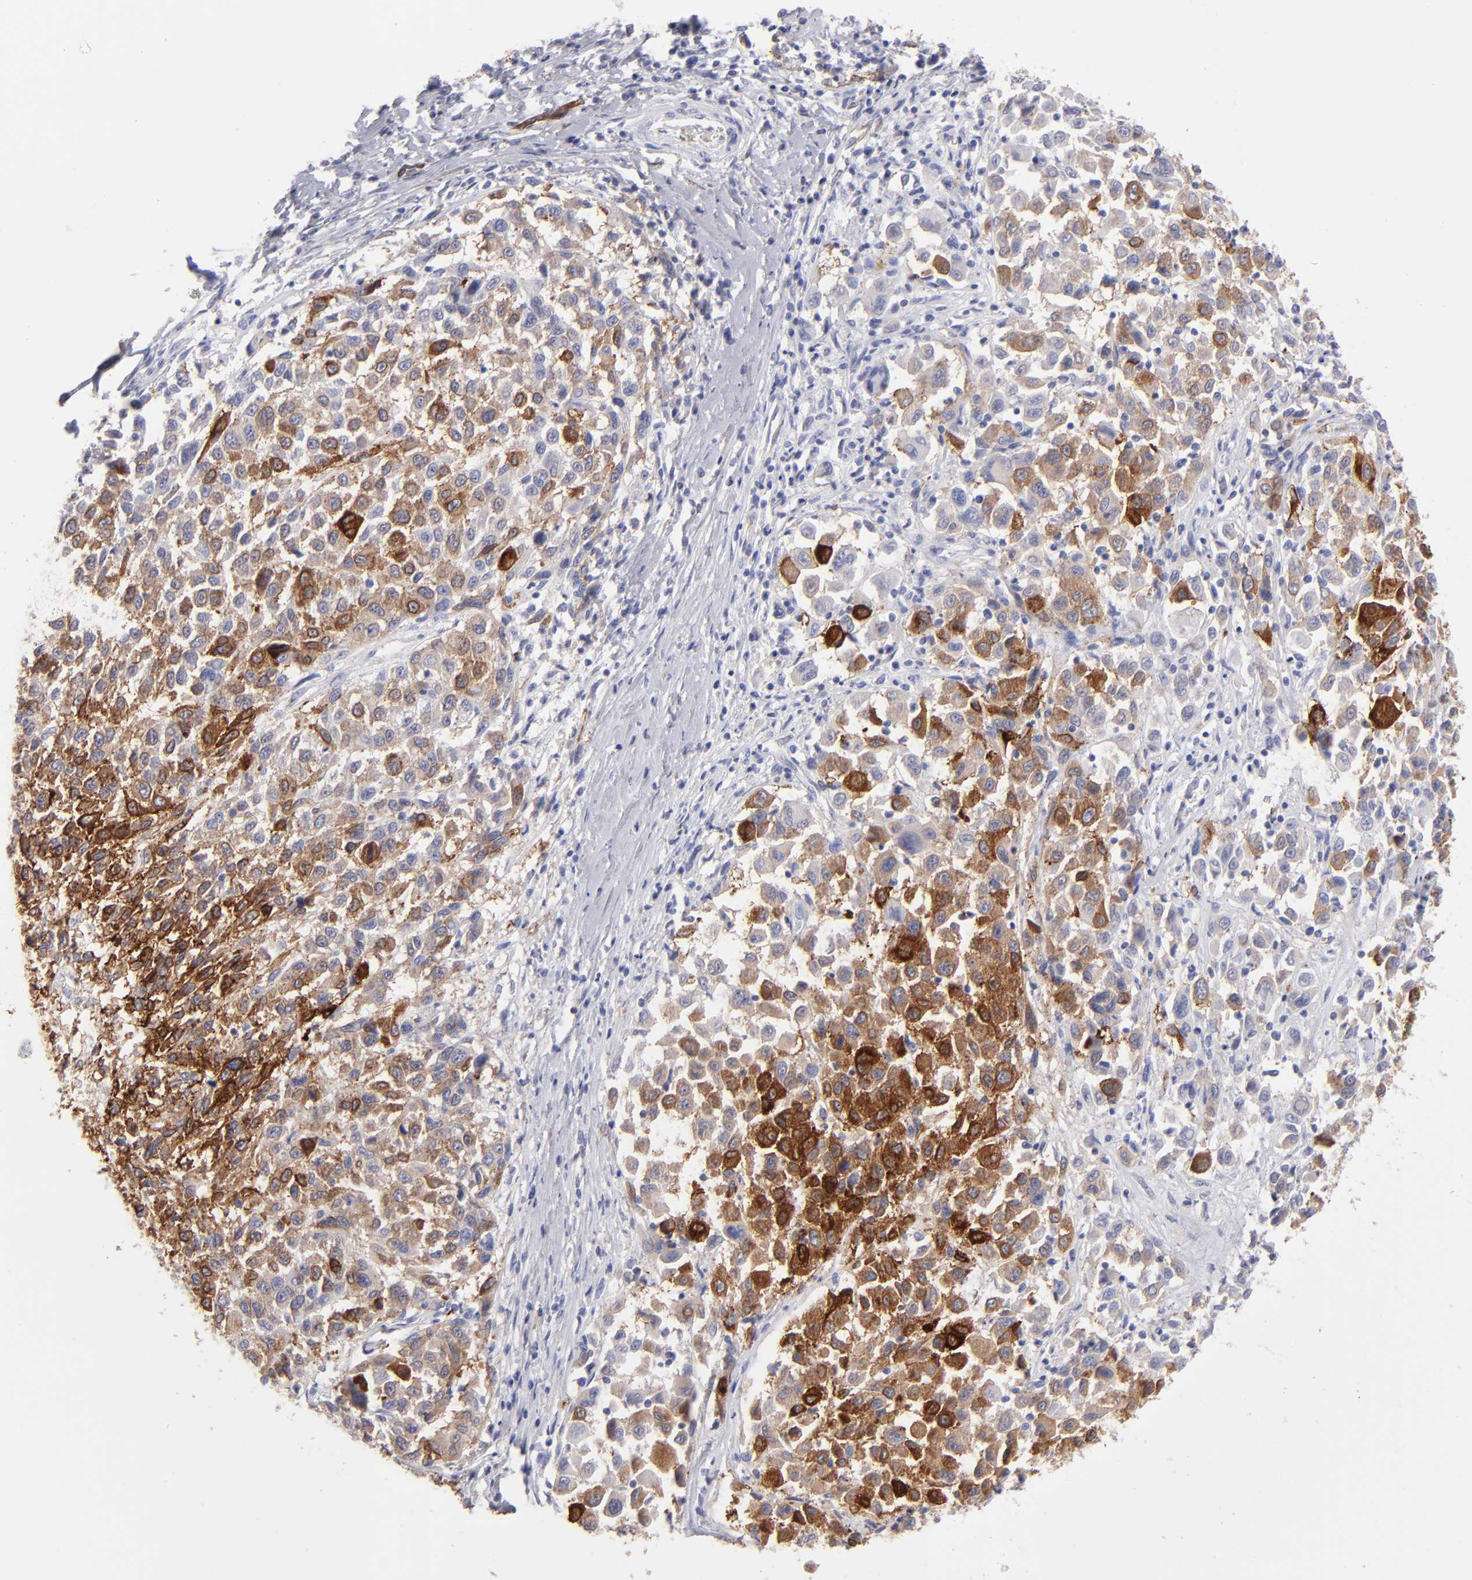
{"staining": {"intensity": "moderate", "quantity": ">75%", "location": "cytoplasmic/membranous"}, "tissue": "melanoma", "cell_type": "Tumor cells", "image_type": "cancer", "snomed": [{"axis": "morphology", "description": "Malignant melanoma, Metastatic site"}, {"axis": "topography", "description": "Lymph node"}], "caption": "Moderate cytoplasmic/membranous protein expression is seen in about >75% of tumor cells in malignant melanoma (metastatic site). The protein is shown in brown color, while the nuclei are stained blue.", "gene": "AHNAK2", "patient": {"sex": "male", "age": 61}}